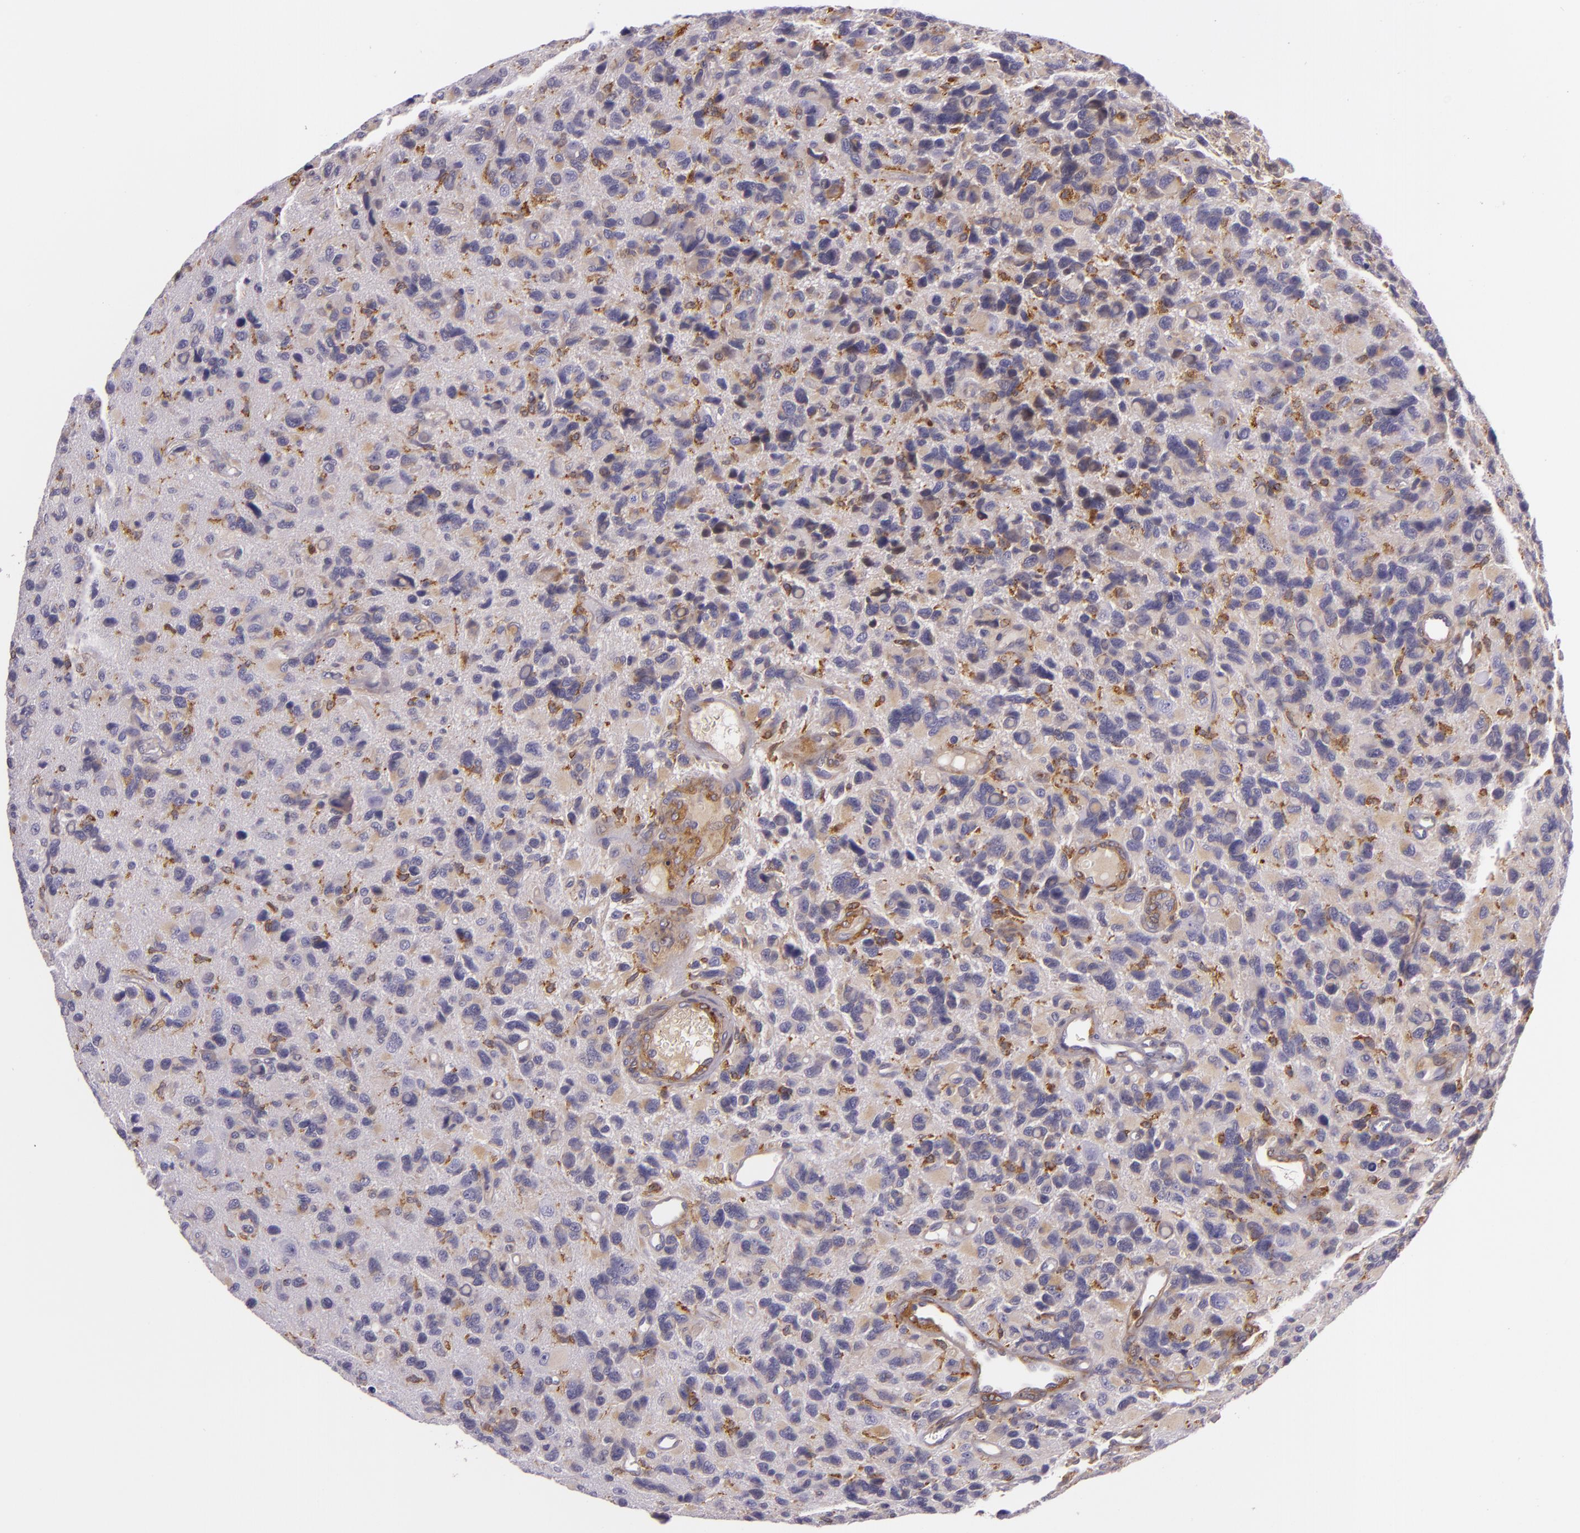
{"staining": {"intensity": "moderate", "quantity": "25%-75%", "location": "cytoplasmic/membranous"}, "tissue": "glioma", "cell_type": "Tumor cells", "image_type": "cancer", "snomed": [{"axis": "morphology", "description": "Glioma, malignant, High grade"}, {"axis": "topography", "description": "Brain"}], "caption": "High-magnification brightfield microscopy of glioma stained with DAB (3,3'-diaminobenzidine) (brown) and counterstained with hematoxylin (blue). tumor cells exhibit moderate cytoplasmic/membranous expression is present in about25%-75% of cells.", "gene": "TLN1", "patient": {"sex": "male", "age": 77}}